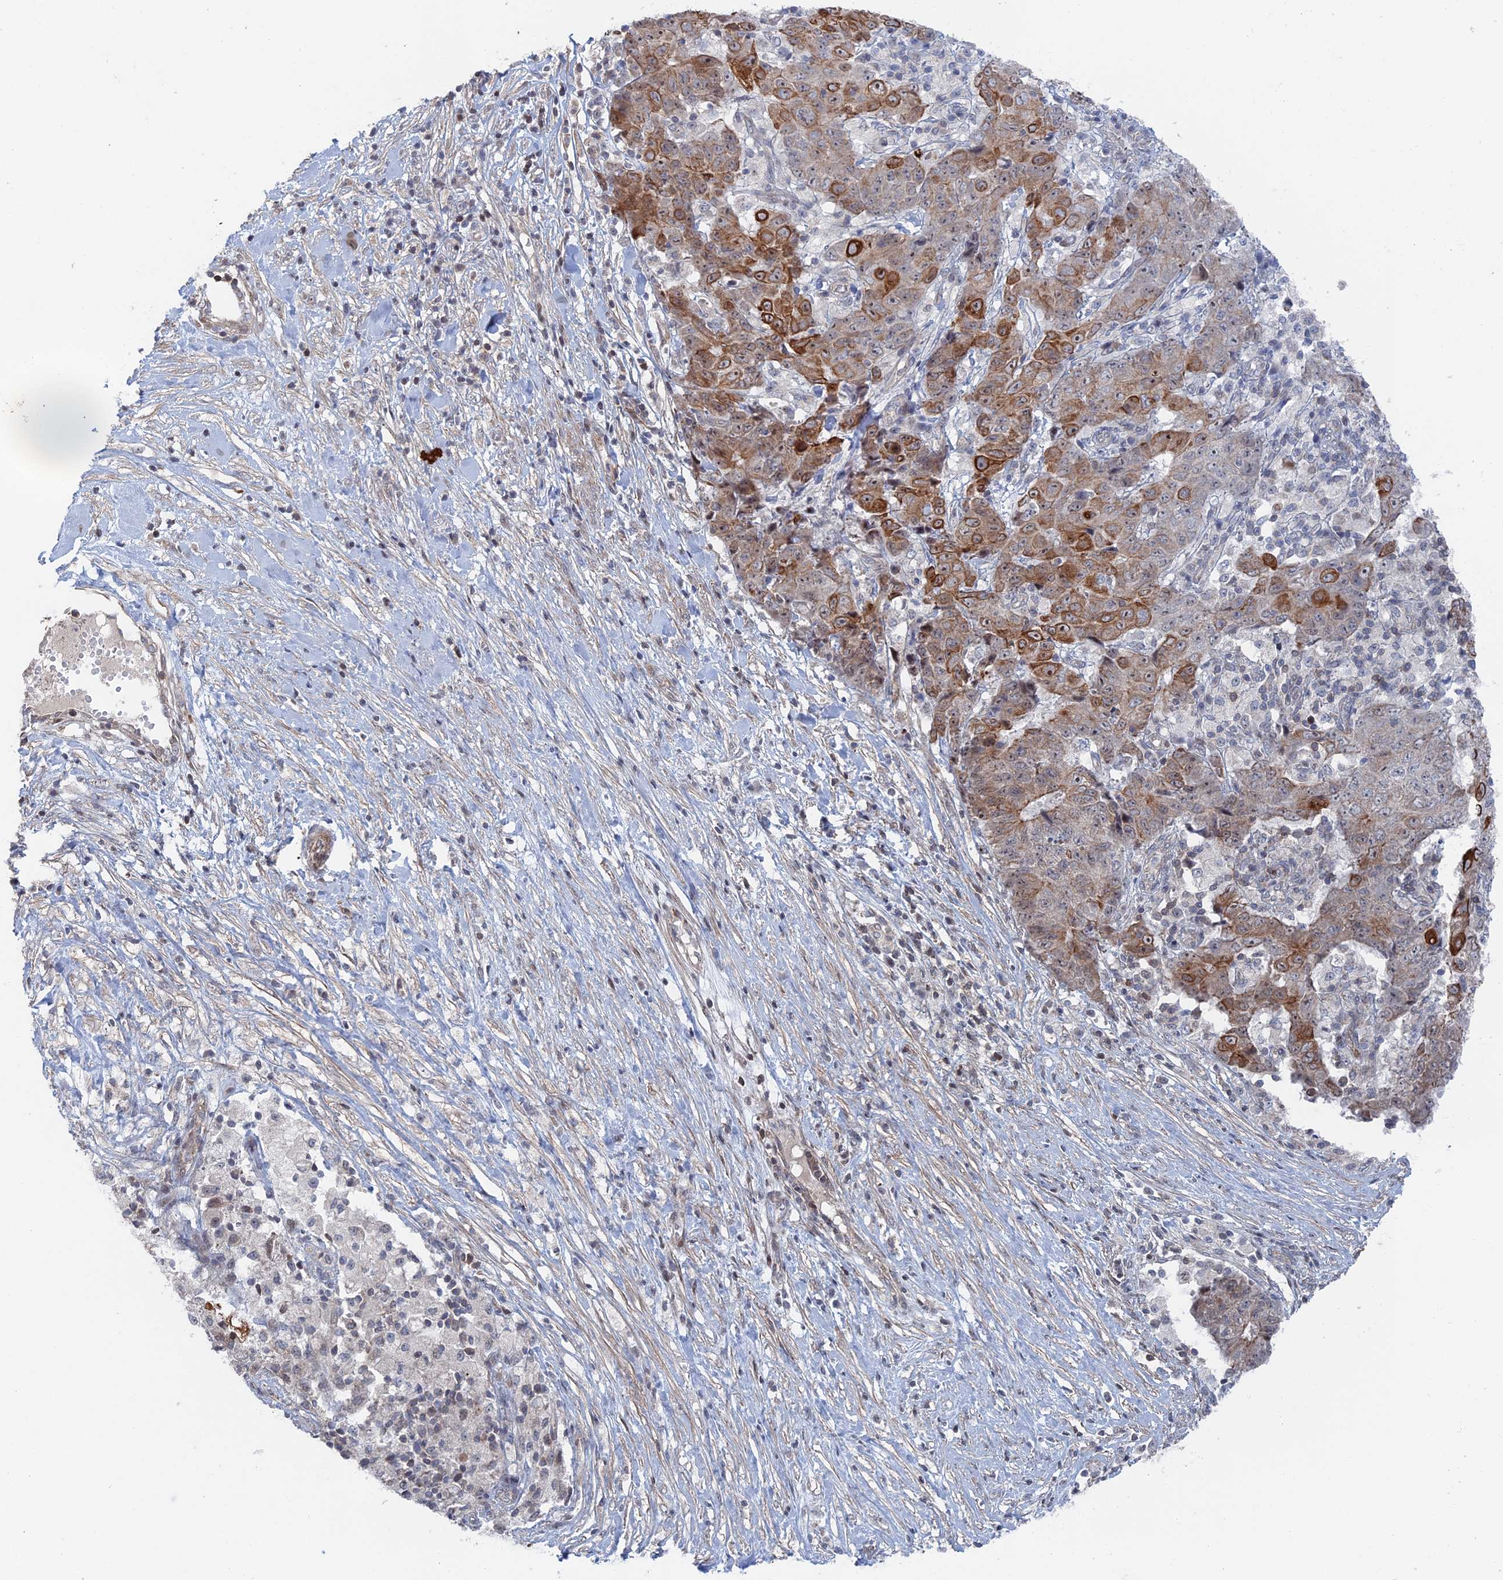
{"staining": {"intensity": "strong", "quantity": "<25%", "location": "cytoplasmic/membranous"}, "tissue": "ovarian cancer", "cell_type": "Tumor cells", "image_type": "cancer", "snomed": [{"axis": "morphology", "description": "Carcinoma, endometroid"}, {"axis": "topography", "description": "Ovary"}], "caption": "Protein staining of ovarian cancer tissue exhibits strong cytoplasmic/membranous staining in approximately <25% of tumor cells.", "gene": "IL7", "patient": {"sex": "female", "age": 42}}